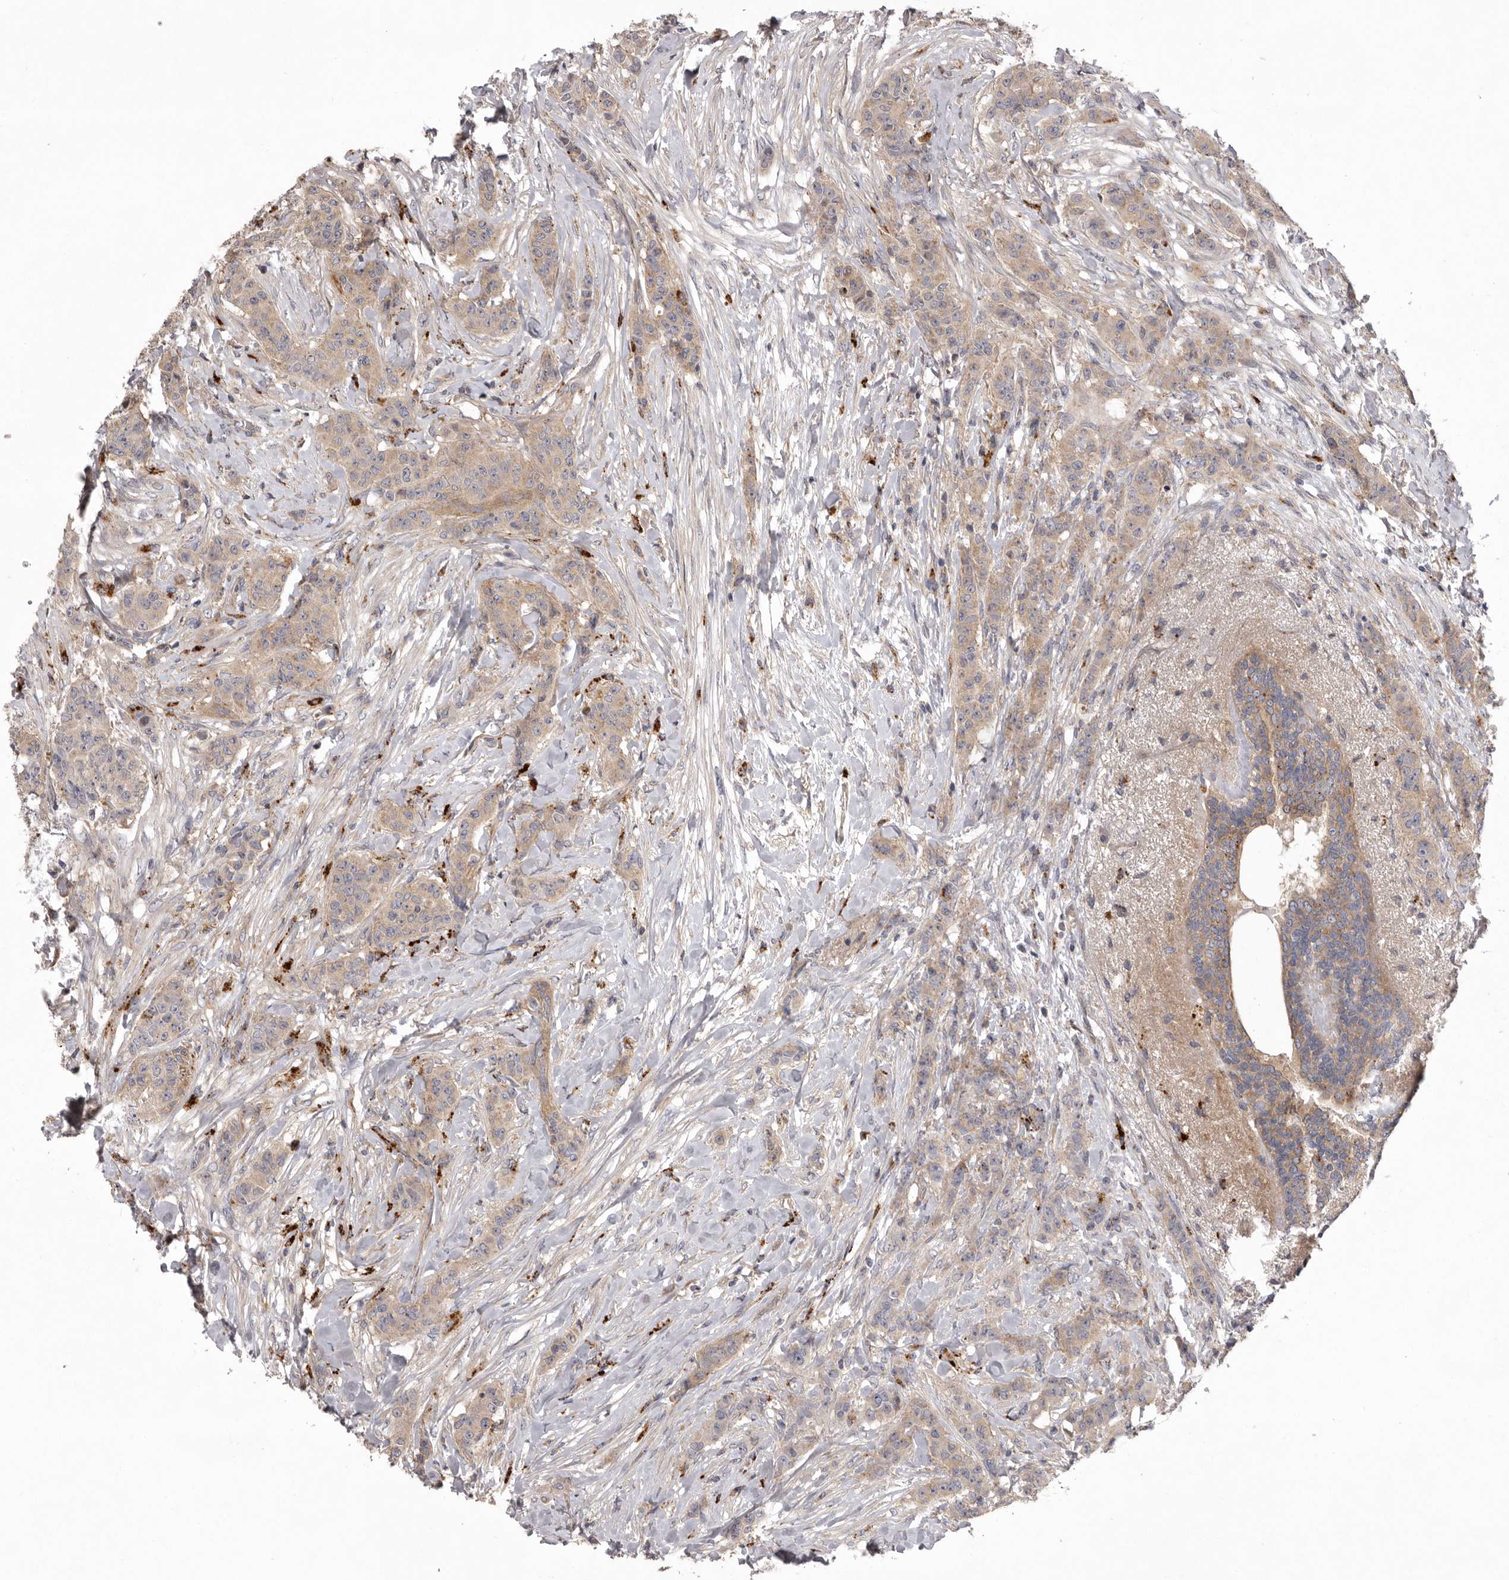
{"staining": {"intensity": "weak", "quantity": "25%-75%", "location": "cytoplasmic/membranous"}, "tissue": "breast cancer", "cell_type": "Tumor cells", "image_type": "cancer", "snomed": [{"axis": "morphology", "description": "Duct carcinoma"}, {"axis": "topography", "description": "Breast"}], "caption": "Approximately 25%-75% of tumor cells in invasive ductal carcinoma (breast) show weak cytoplasmic/membranous protein positivity as visualized by brown immunohistochemical staining.", "gene": "WDR47", "patient": {"sex": "female", "age": 40}}